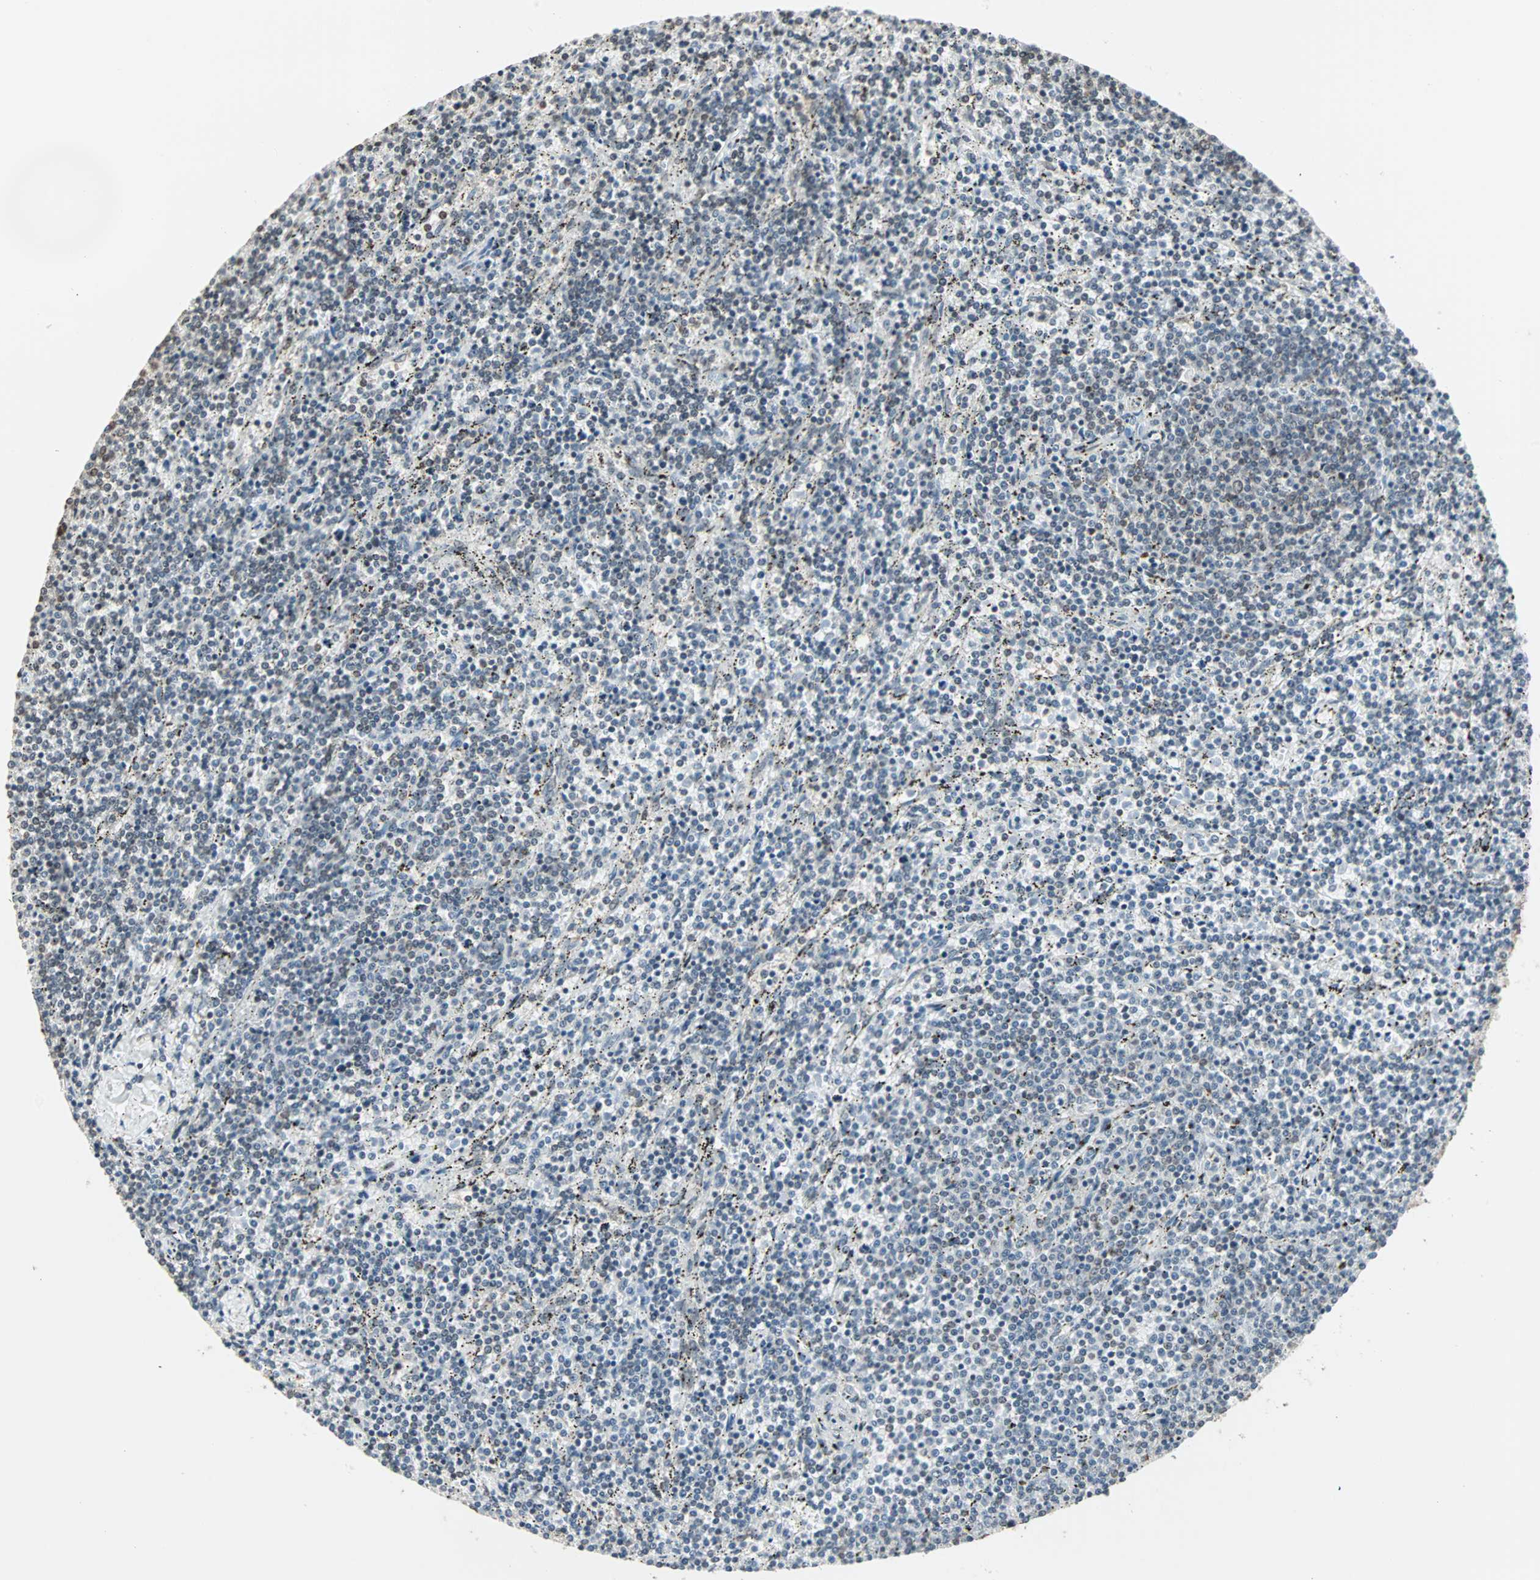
{"staining": {"intensity": "weak", "quantity": "<25%", "location": "nuclear"}, "tissue": "lymphoma", "cell_type": "Tumor cells", "image_type": "cancer", "snomed": [{"axis": "morphology", "description": "Malignant lymphoma, non-Hodgkin's type, Low grade"}, {"axis": "topography", "description": "Spleen"}], "caption": "This is an immunohistochemistry (IHC) histopathology image of human lymphoma. There is no staining in tumor cells.", "gene": "CBLC", "patient": {"sex": "female", "age": 50}}